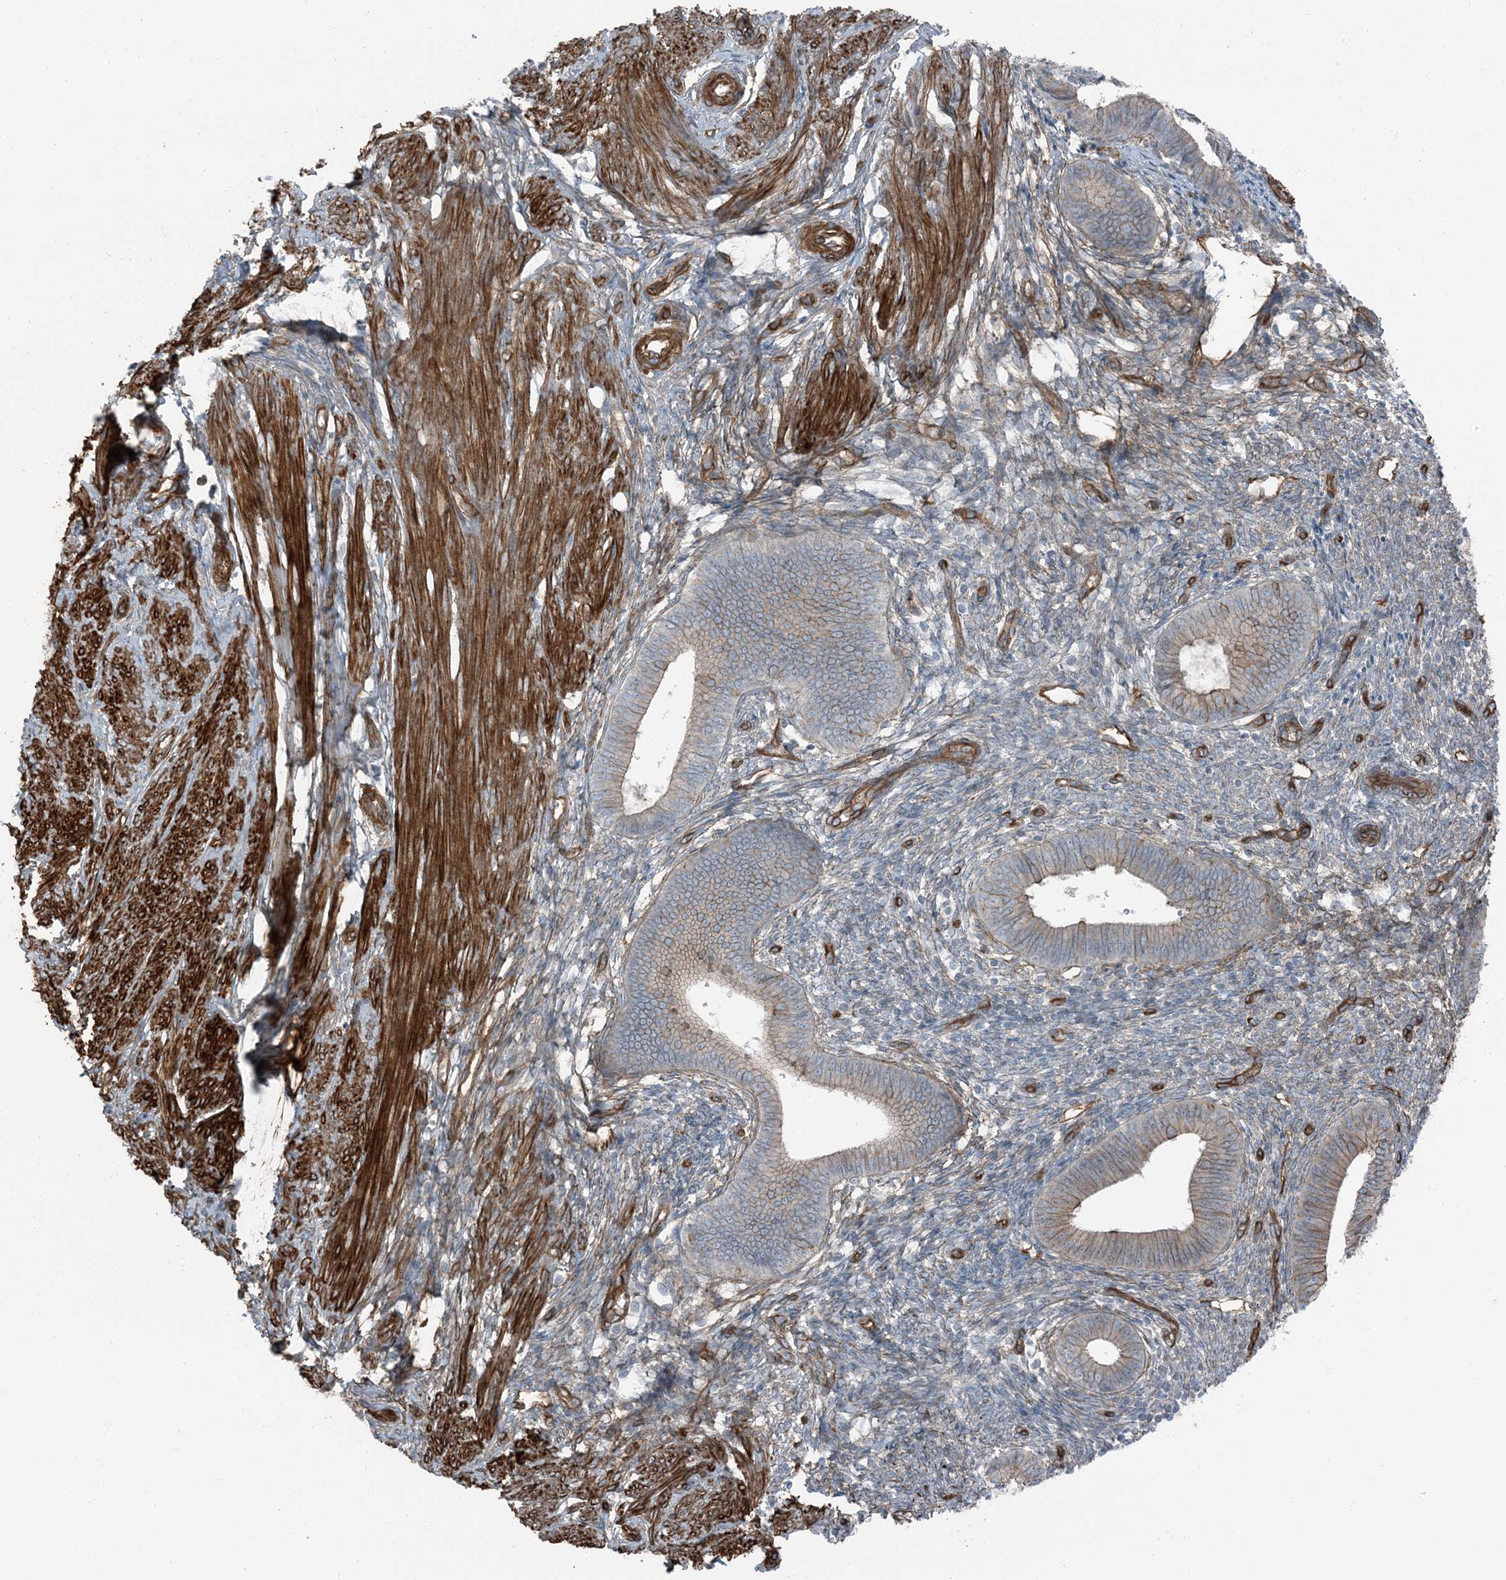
{"staining": {"intensity": "moderate", "quantity": "25%-75%", "location": "cytoplasmic/membranous"}, "tissue": "endometrium", "cell_type": "Cells in endometrial stroma", "image_type": "normal", "snomed": [{"axis": "morphology", "description": "Normal tissue, NOS"}, {"axis": "topography", "description": "Endometrium"}], "caption": "Protein staining exhibits moderate cytoplasmic/membranous positivity in about 25%-75% of cells in endometrial stroma in benign endometrium.", "gene": "ZFP90", "patient": {"sex": "female", "age": 46}}